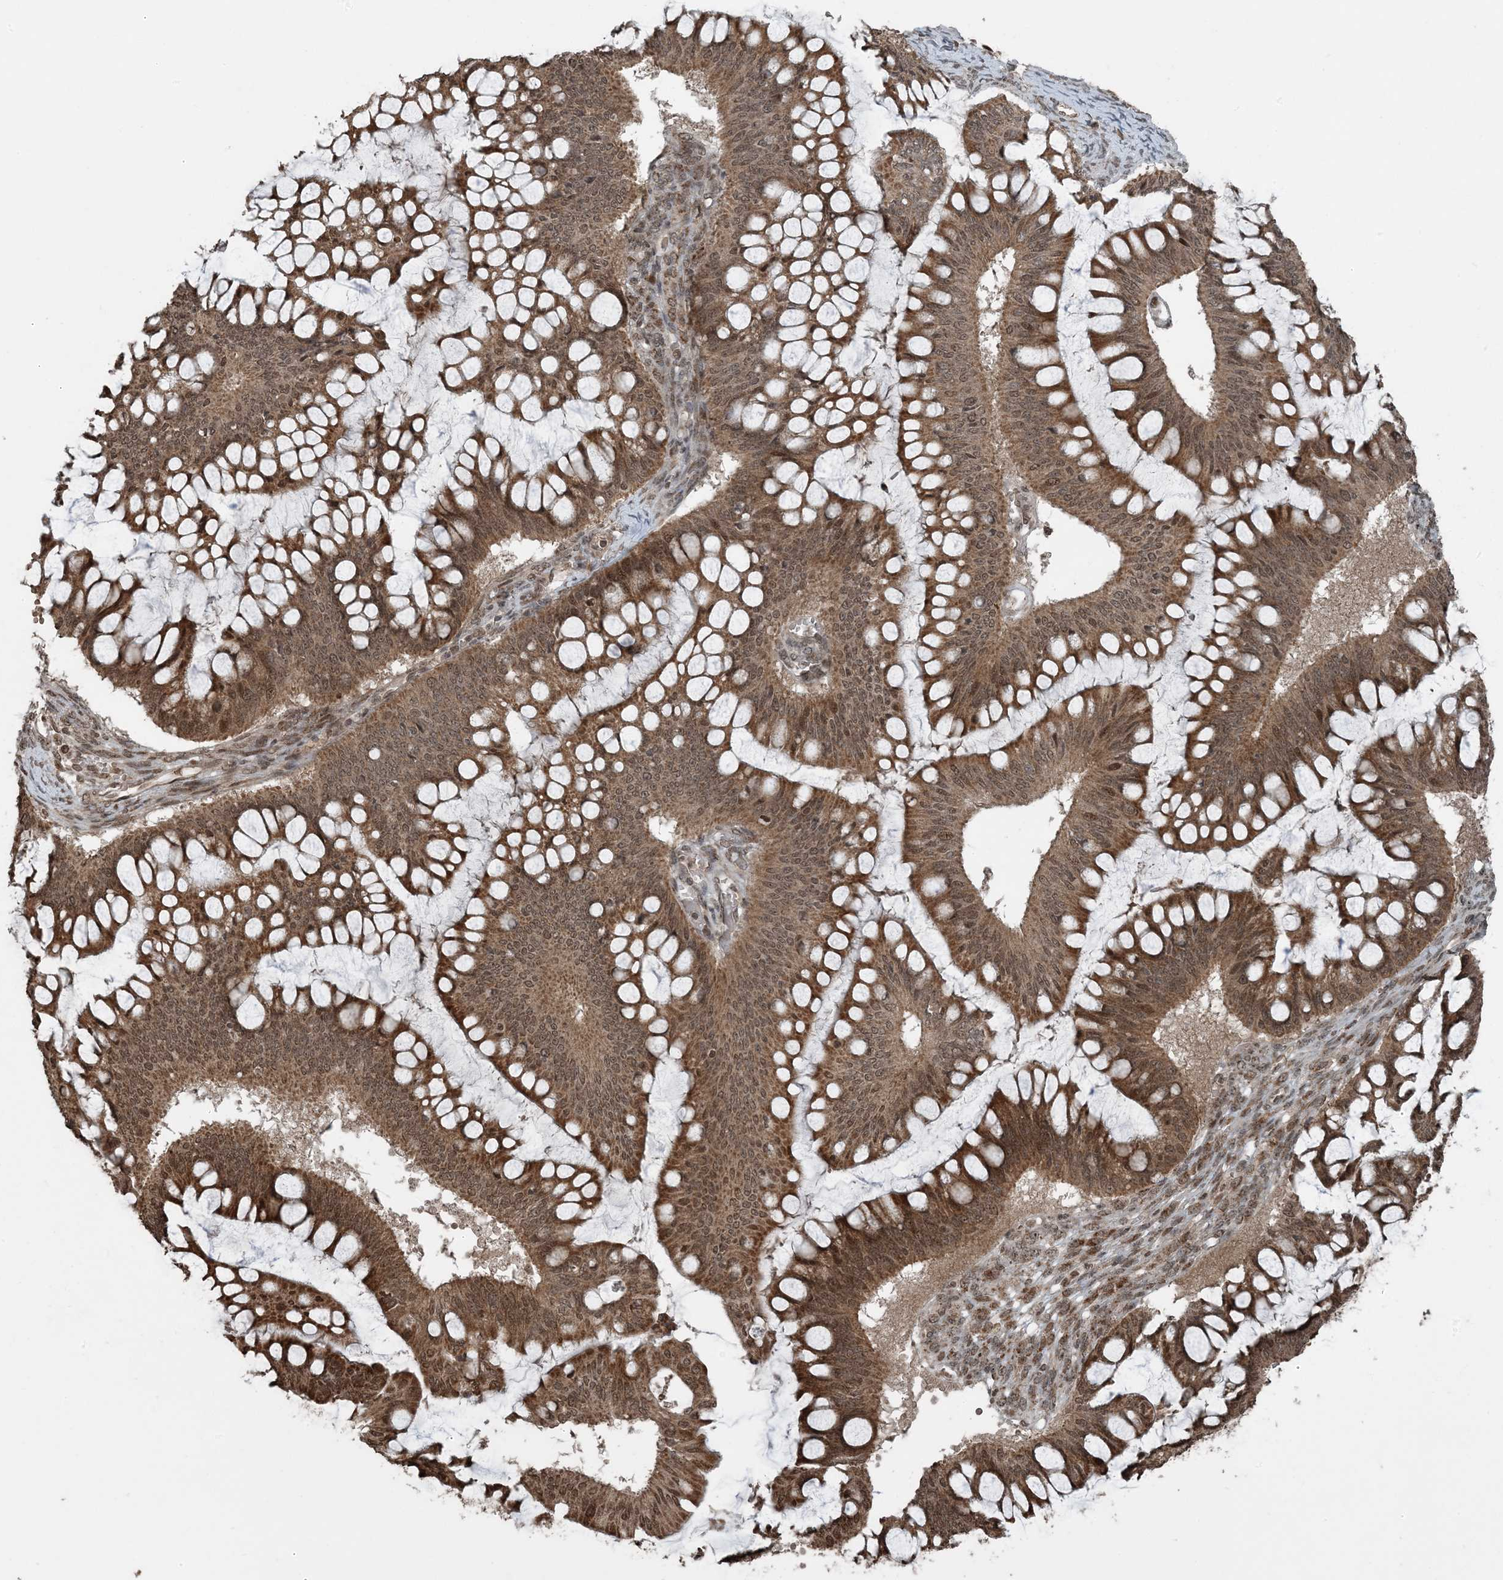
{"staining": {"intensity": "moderate", "quantity": ">75%", "location": "cytoplasmic/membranous,nuclear"}, "tissue": "ovarian cancer", "cell_type": "Tumor cells", "image_type": "cancer", "snomed": [{"axis": "morphology", "description": "Cystadenocarcinoma, mucinous, NOS"}, {"axis": "topography", "description": "Ovary"}], "caption": "Tumor cells demonstrate medium levels of moderate cytoplasmic/membranous and nuclear positivity in approximately >75% of cells in human ovarian mucinous cystadenocarcinoma.", "gene": "ZFAND2B", "patient": {"sex": "female", "age": 73}}